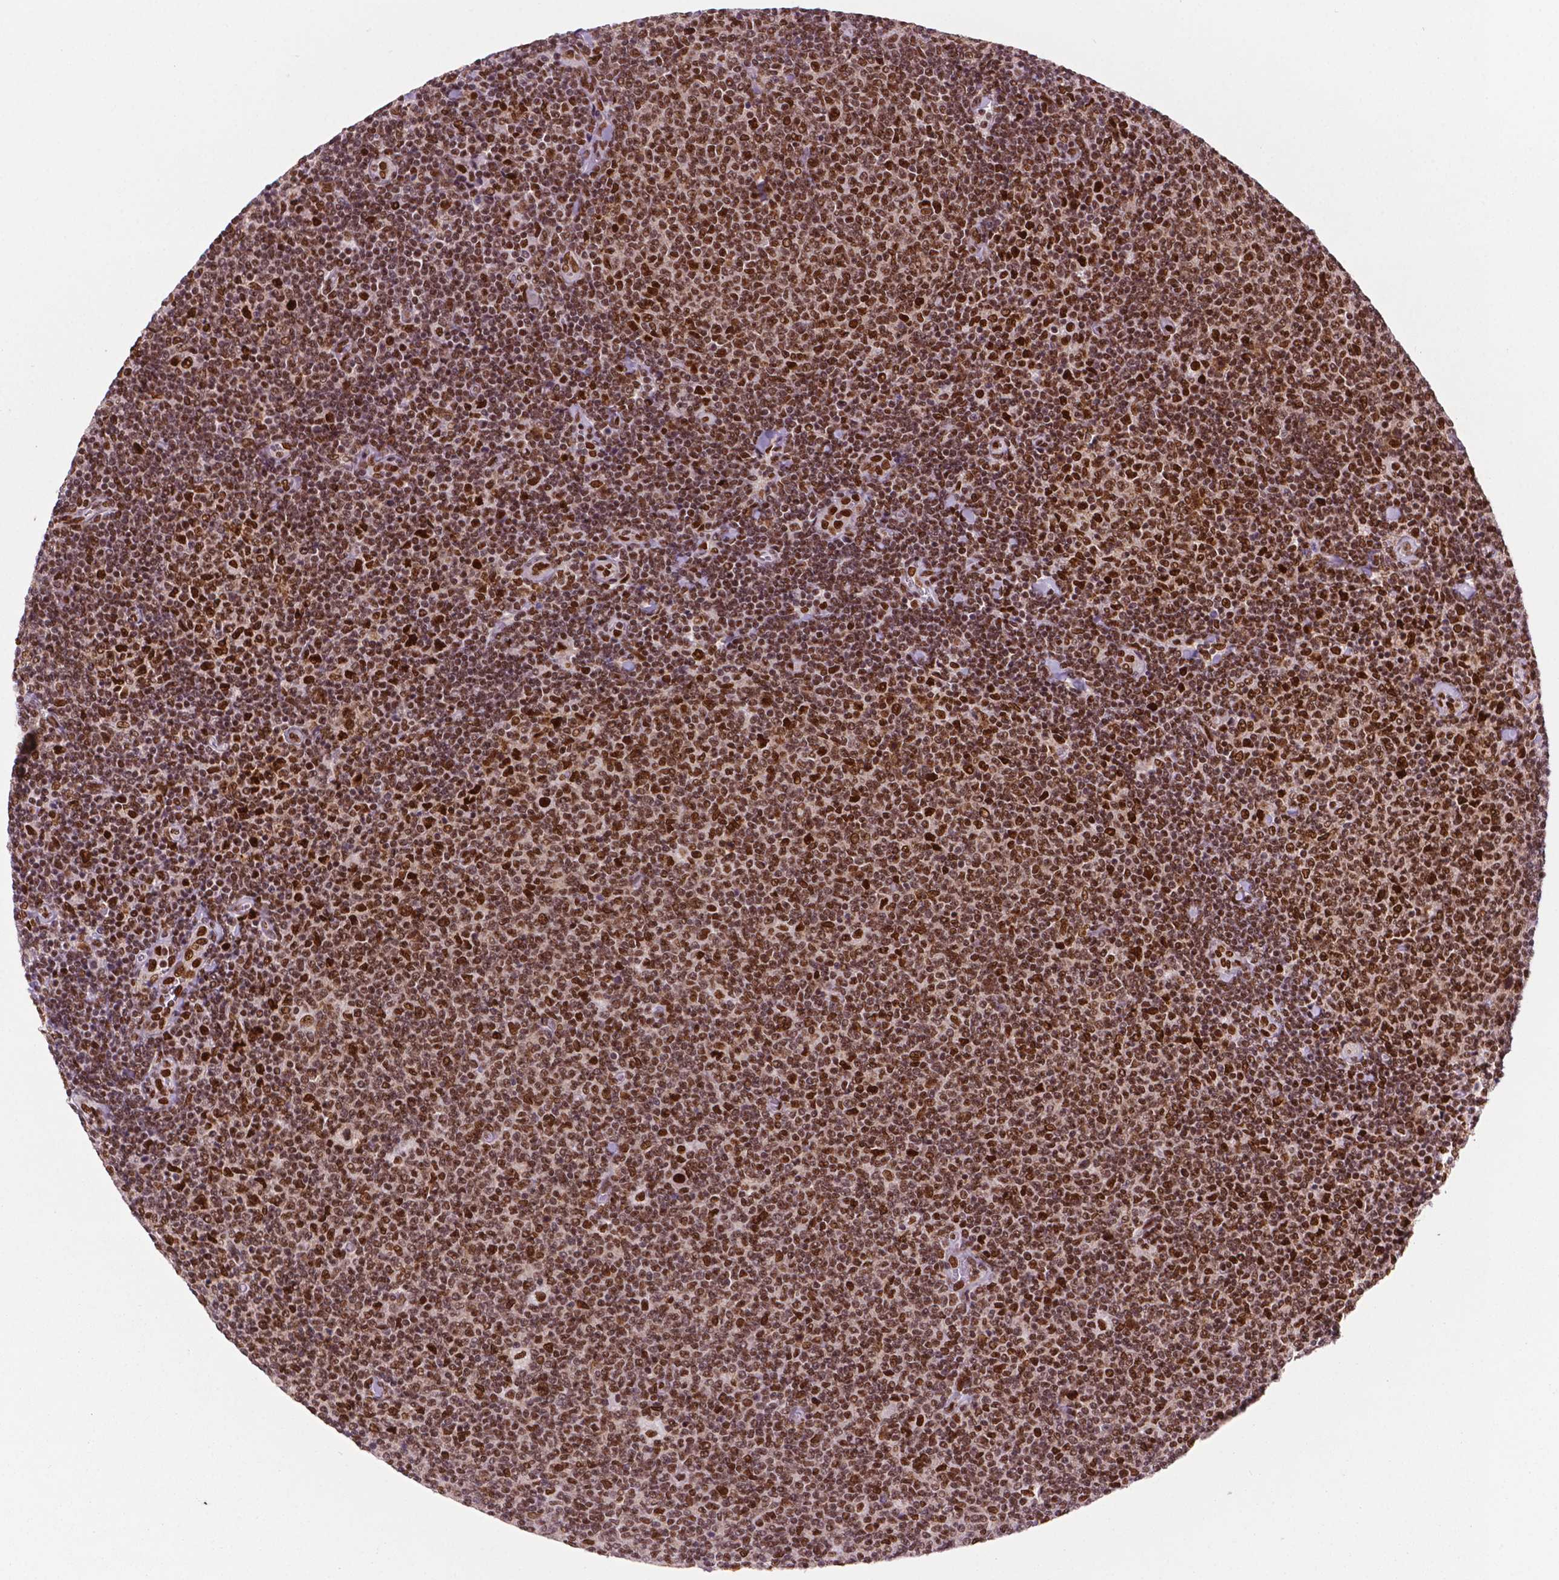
{"staining": {"intensity": "moderate", "quantity": "25%-75%", "location": "nuclear"}, "tissue": "lymphoma", "cell_type": "Tumor cells", "image_type": "cancer", "snomed": [{"axis": "morphology", "description": "Malignant lymphoma, non-Hodgkin's type, Low grade"}, {"axis": "topography", "description": "Lymph node"}], "caption": "Immunohistochemistry (IHC) of low-grade malignant lymphoma, non-Hodgkin's type displays medium levels of moderate nuclear expression in about 25%-75% of tumor cells. (brown staining indicates protein expression, while blue staining denotes nuclei).", "gene": "MLH1", "patient": {"sex": "male", "age": 52}}